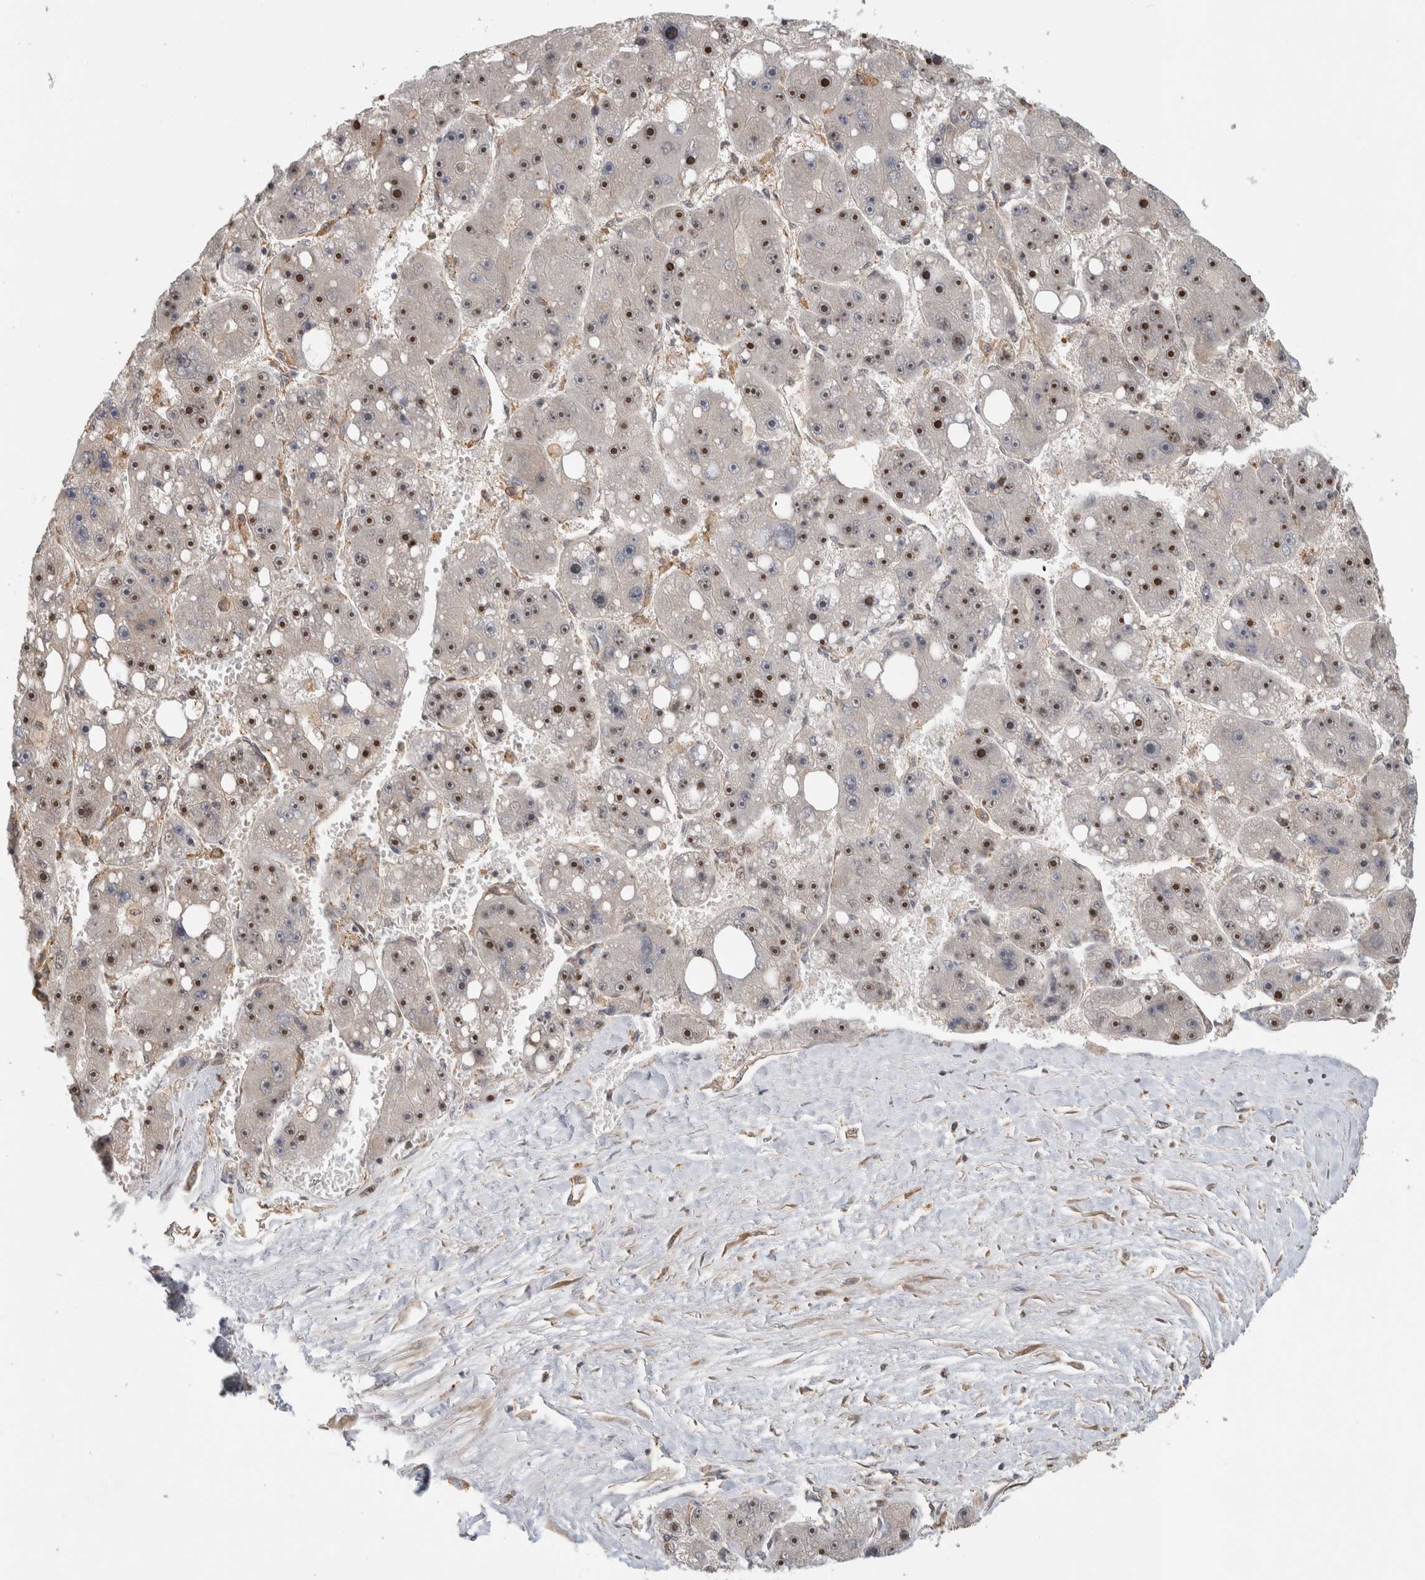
{"staining": {"intensity": "strong", "quantity": ">75%", "location": "nuclear"}, "tissue": "liver cancer", "cell_type": "Tumor cells", "image_type": "cancer", "snomed": [{"axis": "morphology", "description": "Carcinoma, Hepatocellular, NOS"}, {"axis": "topography", "description": "Liver"}], "caption": "An IHC histopathology image of neoplastic tissue is shown. Protein staining in brown highlights strong nuclear positivity in liver cancer within tumor cells. (DAB IHC, brown staining for protein, blue staining for nuclei).", "gene": "WASF2", "patient": {"sex": "female", "age": 61}}